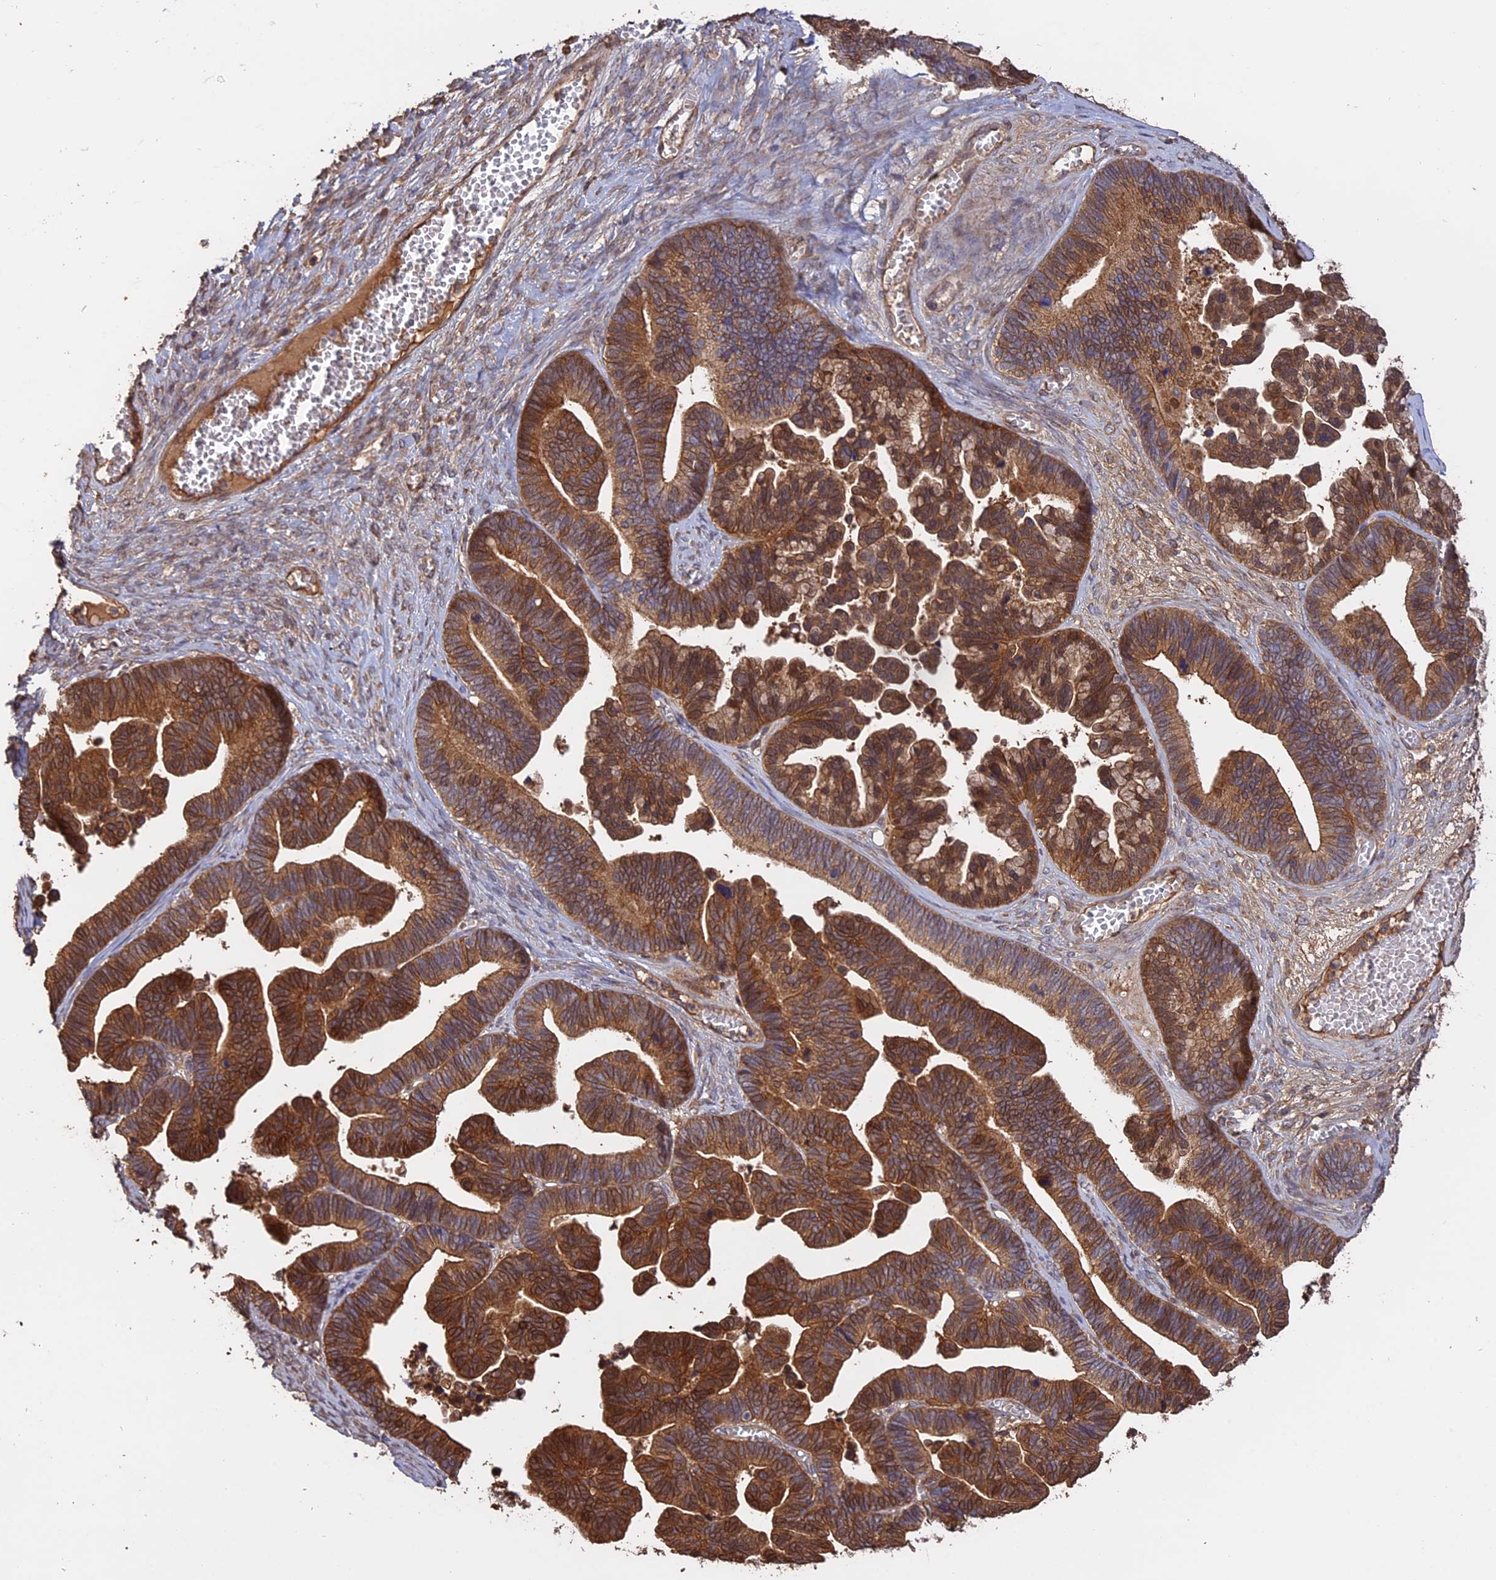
{"staining": {"intensity": "moderate", "quantity": ">75%", "location": "cytoplasmic/membranous,nuclear"}, "tissue": "ovarian cancer", "cell_type": "Tumor cells", "image_type": "cancer", "snomed": [{"axis": "morphology", "description": "Cystadenocarcinoma, serous, NOS"}, {"axis": "topography", "description": "Ovary"}], "caption": "A histopathology image of ovarian serous cystadenocarcinoma stained for a protein displays moderate cytoplasmic/membranous and nuclear brown staining in tumor cells.", "gene": "RASAL1", "patient": {"sex": "female", "age": 56}}